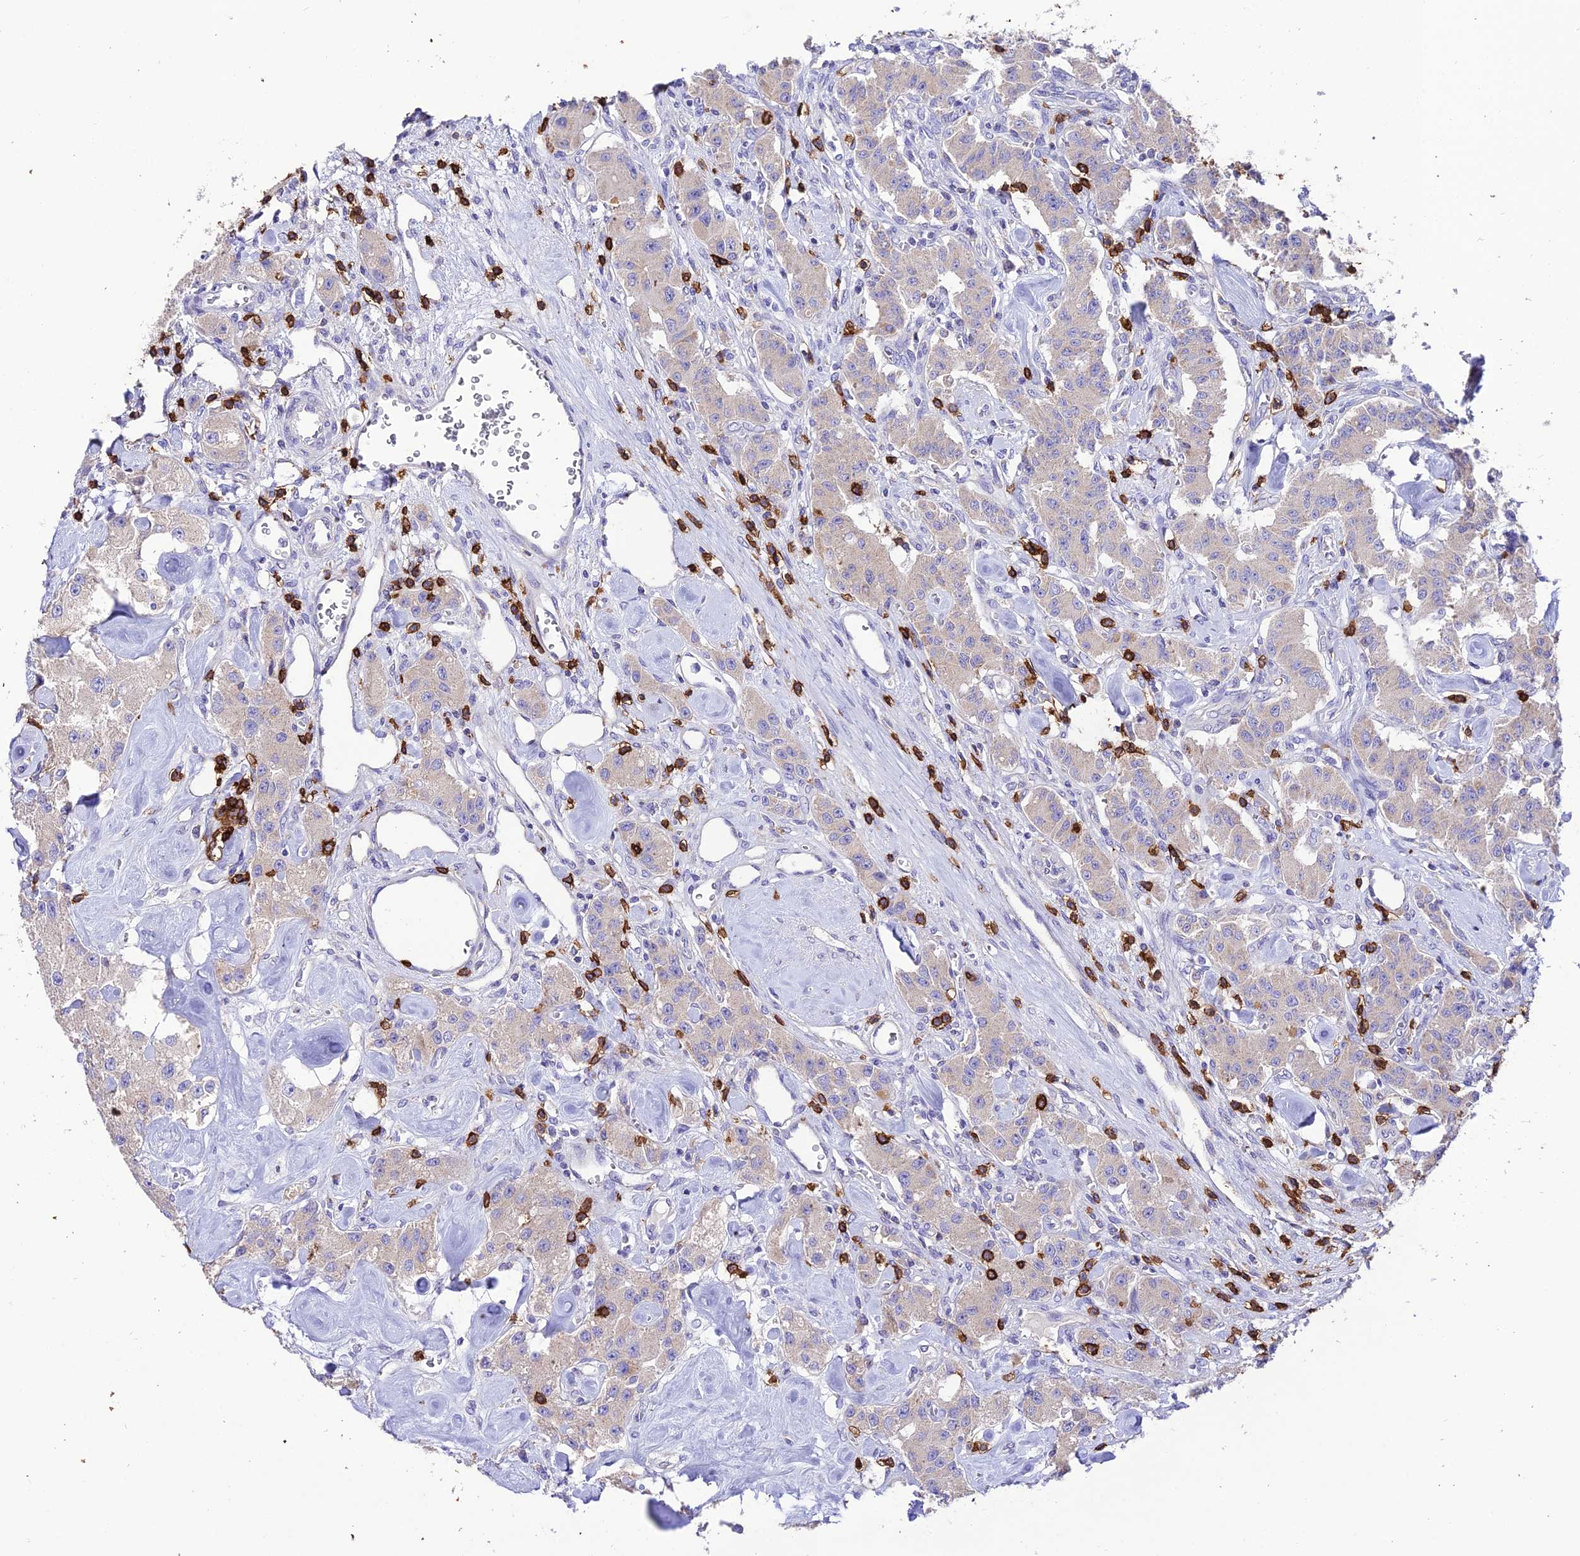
{"staining": {"intensity": "negative", "quantity": "none", "location": "none"}, "tissue": "carcinoid", "cell_type": "Tumor cells", "image_type": "cancer", "snomed": [{"axis": "morphology", "description": "Carcinoid, malignant, NOS"}, {"axis": "topography", "description": "Pancreas"}], "caption": "Immunohistochemical staining of carcinoid (malignant) exhibits no significant staining in tumor cells.", "gene": "PTPRCAP", "patient": {"sex": "male", "age": 41}}